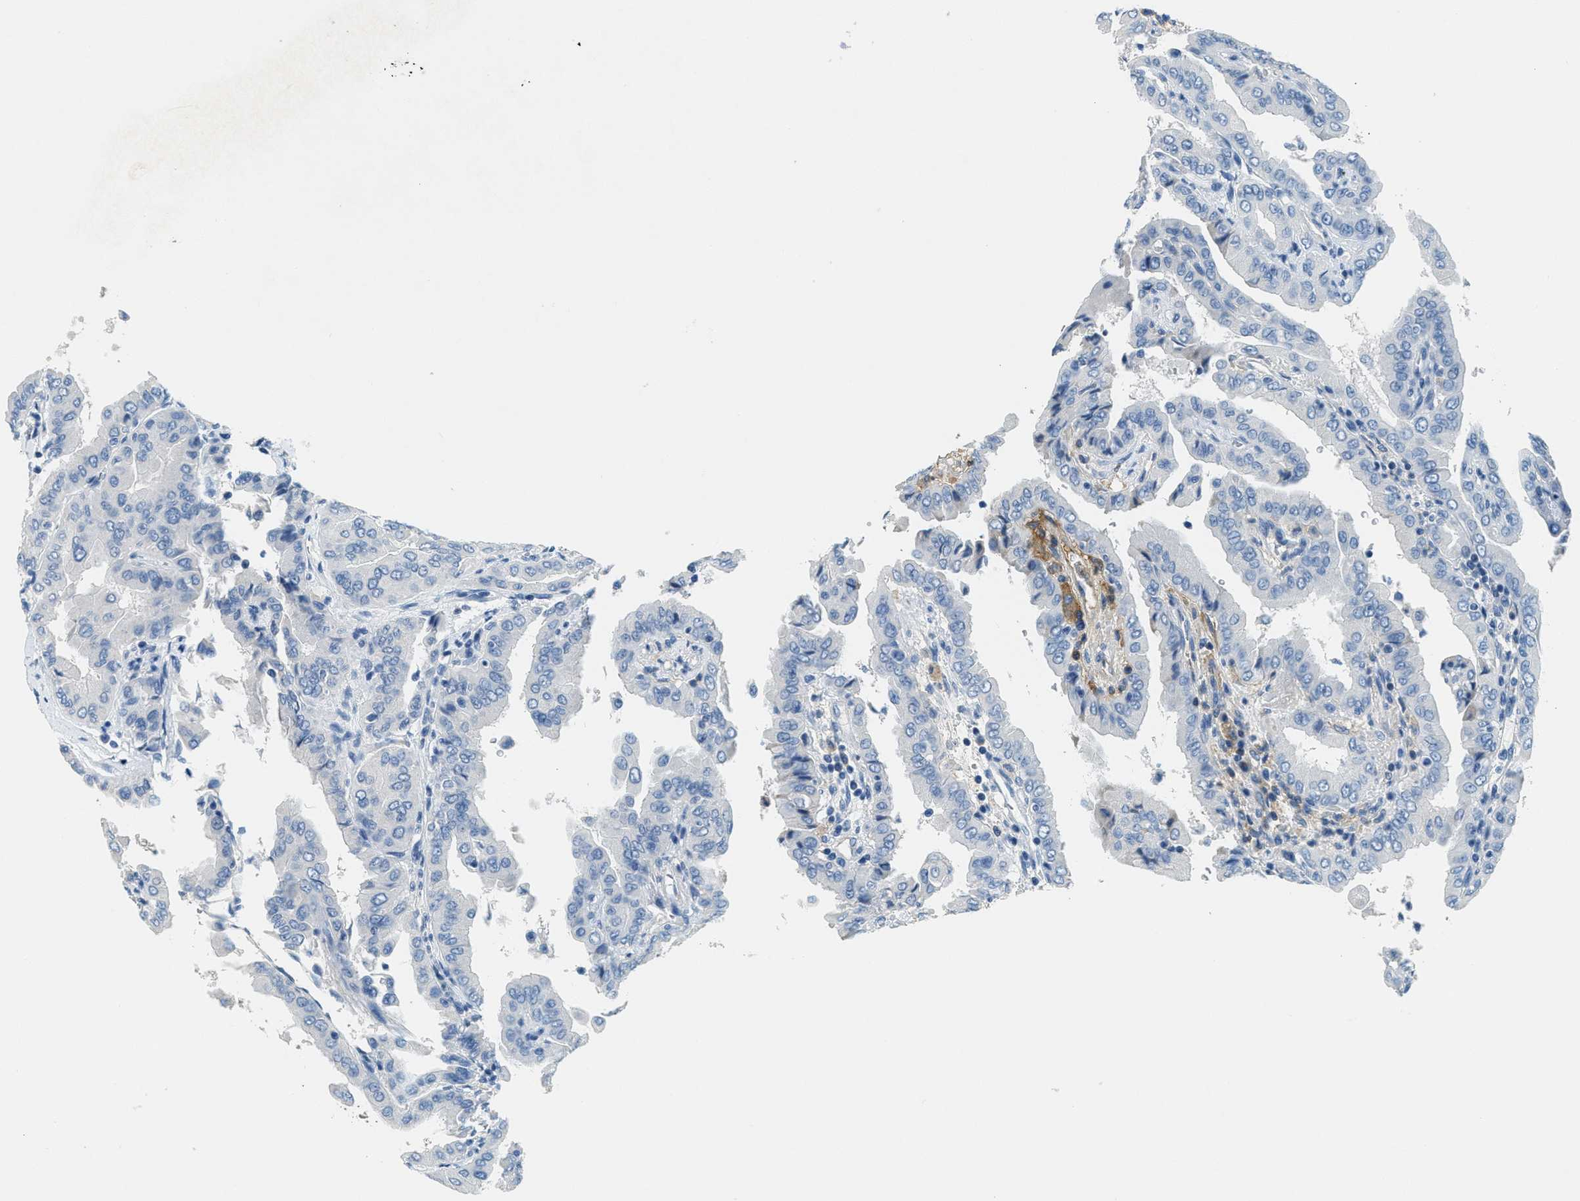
{"staining": {"intensity": "negative", "quantity": "none", "location": "none"}, "tissue": "thyroid cancer", "cell_type": "Tumor cells", "image_type": "cancer", "snomed": [{"axis": "morphology", "description": "Papillary adenocarcinoma, NOS"}, {"axis": "topography", "description": "Thyroid gland"}], "caption": "Immunohistochemistry micrograph of human thyroid papillary adenocarcinoma stained for a protein (brown), which reveals no positivity in tumor cells.", "gene": "A2M", "patient": {"sex": "male", "age": 33}}